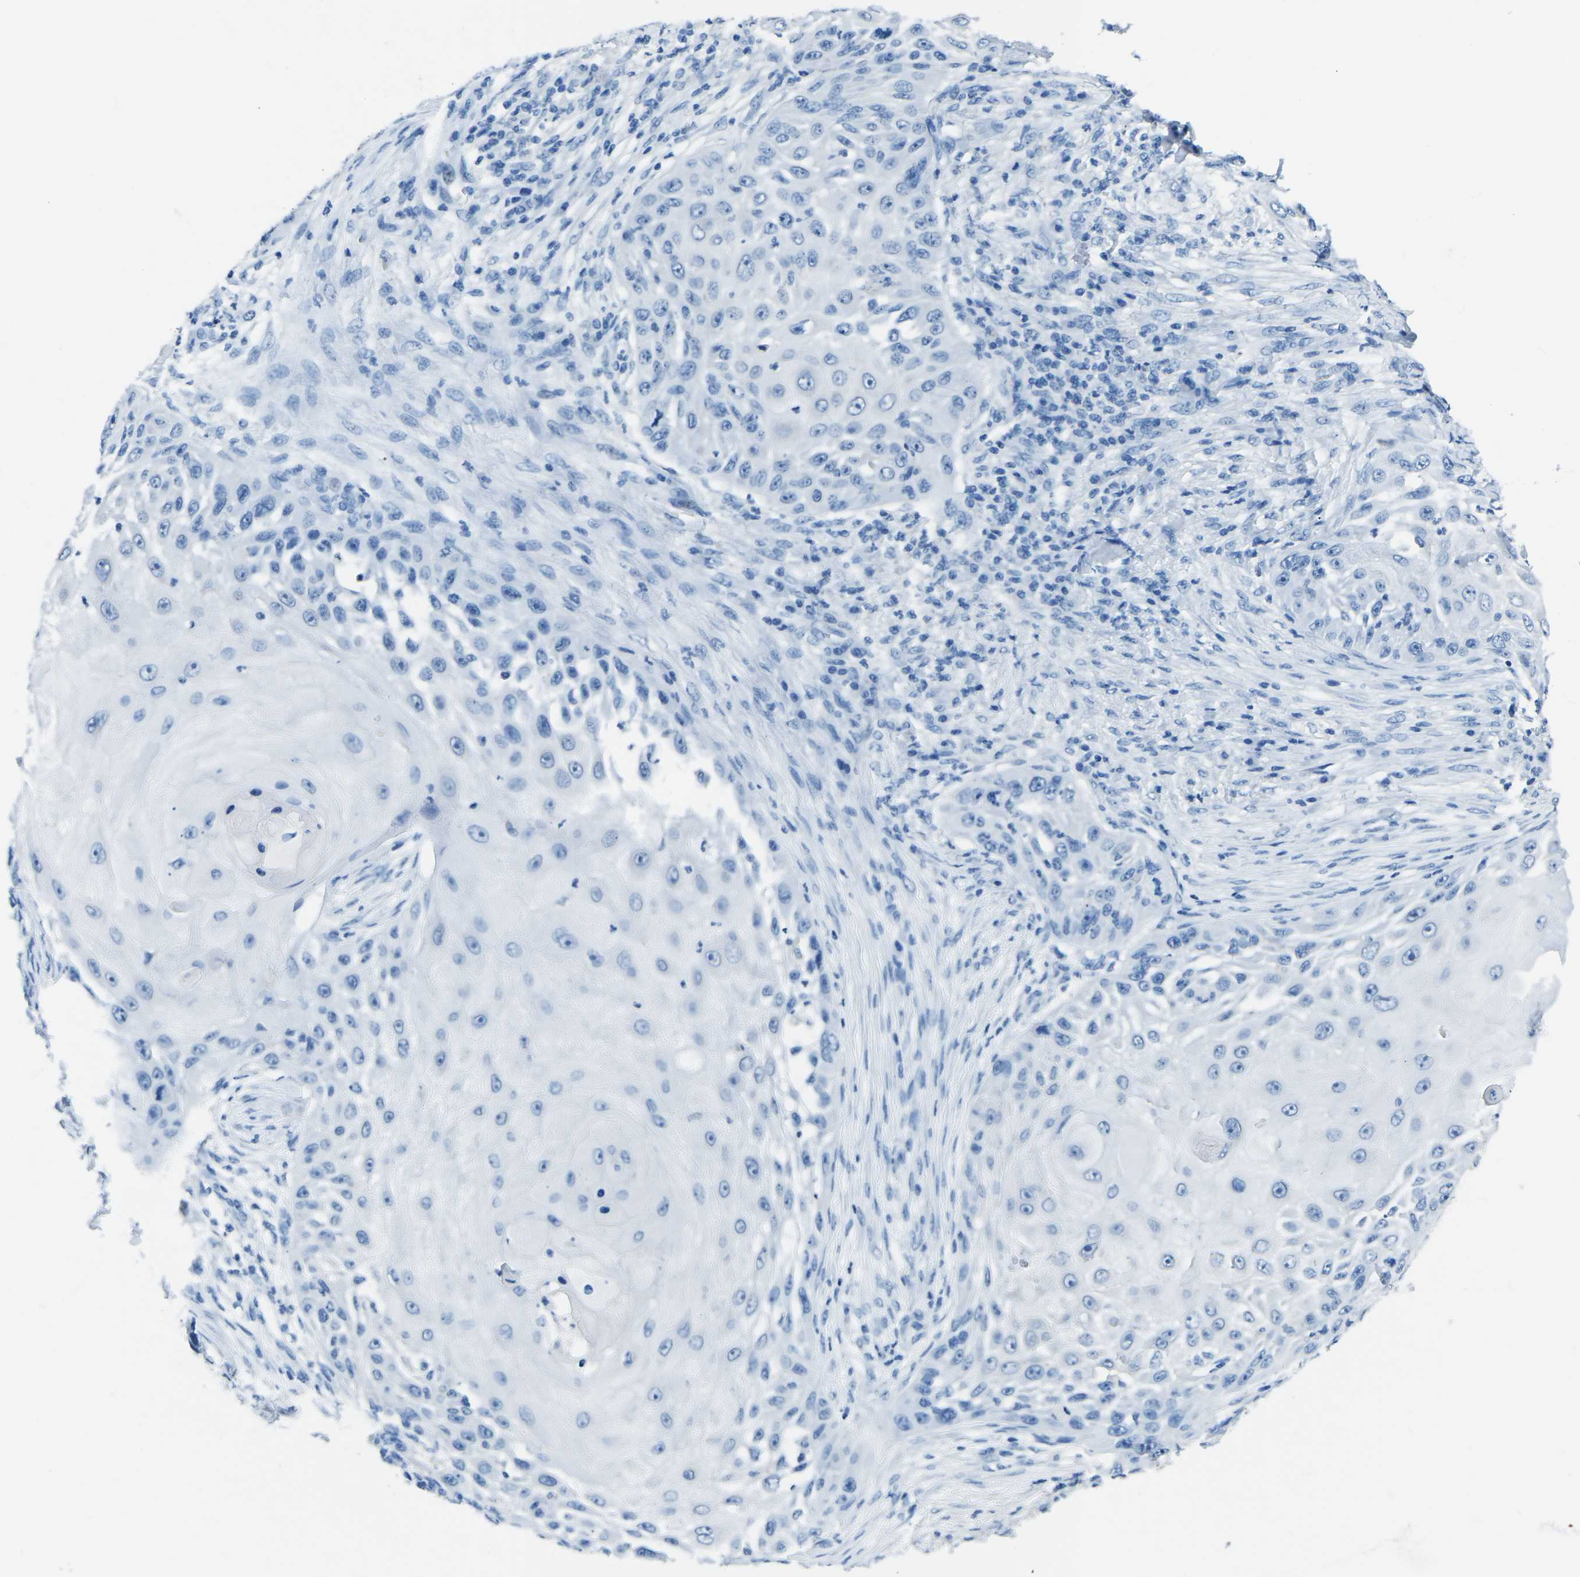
{"staining": {"intensity": "negative", "quantity": "none", "location": "none"}, "tissue": "skin cancer", "cell_type": "Tumor cells", "image_type": "cancer", "snomed": [{"axis": "morphology", "description": "Squamous cell carcinoma, NOS"}, {"axis": "topography", "description": "Skin"}], "caption": "An immunohistochemistry histopathology image of skin cancer (squamous cell carcinoma) is shown. There is no staining in tumor cells of skin cancer (squamous cell carcinoma). The staining was performed using DAB (3,3'-diaminobenzidine) to visualize the protein expression in brown, while the nuclei were stained in blue with hematoxylin (Magnification: 20x).", "gene": "MYH8", "patient": {"sex": "female", "age": 44}}